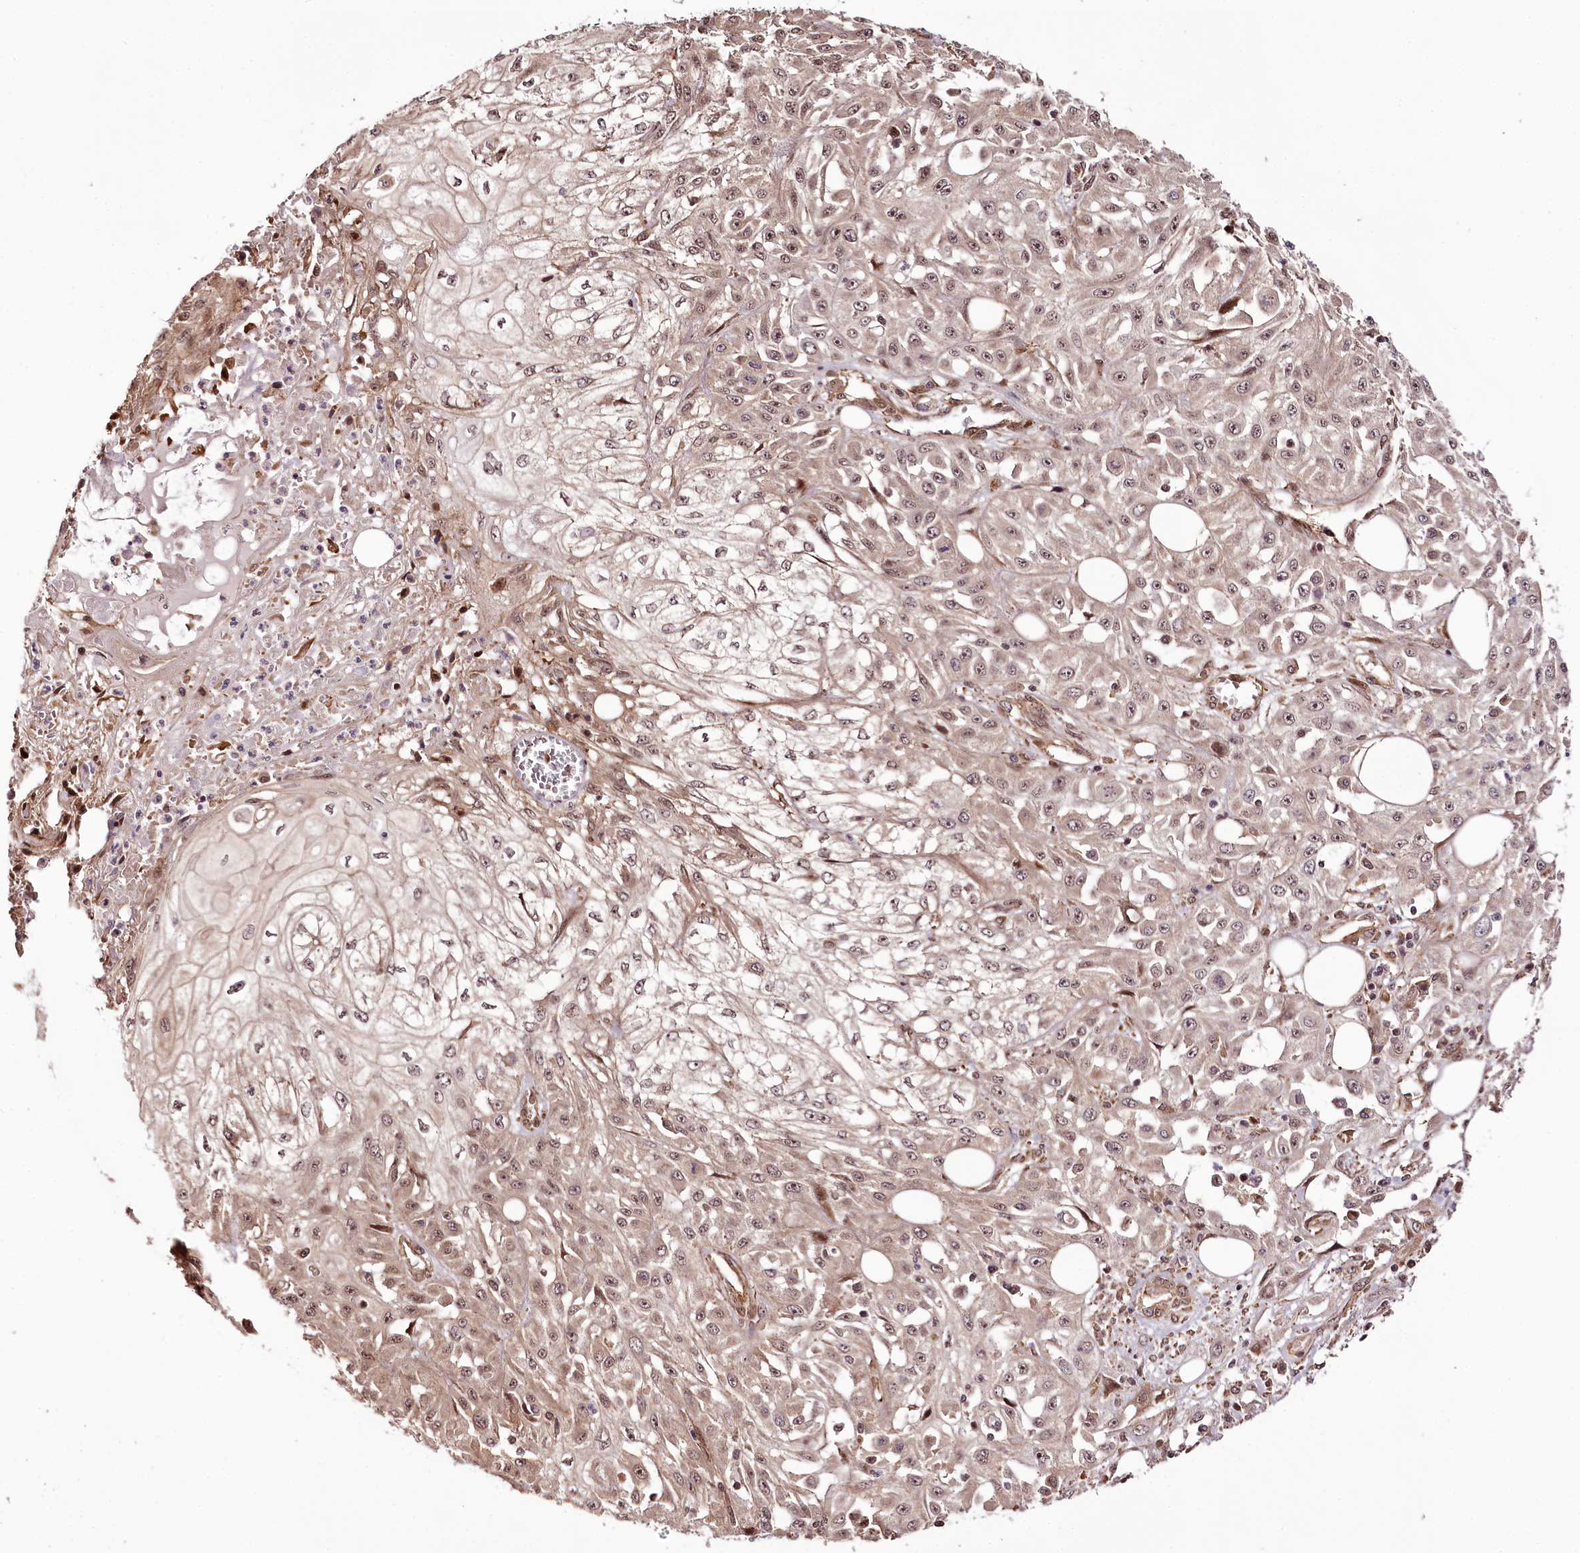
{"staining": {"intensity": "moderate", "quantity": "25%-75%", "location": "cytoplasmic/membranous,nuclear"}, "tissue": "skin cancer", "cell_type": "Tumor cells", "image_type": "cancer", "snomed": [{"axis": "morphology", "description": "Squamous cell carcinoma, NOS"}, {"axis": "morphology", "description": "Squamous cell carcinoma, metastatic, NOS"}, {"axis": "topography", "description": "Skin"}, {"axis": "topography", "description": "Lymph node"}], "caption": "A histopathology image of human squamous cell carcinoma (skin) stained for a protein shows moderate cytoplasmic/membranous and nuclear brown staining in tumor cells.", "gene": "TTC33", "patient": {"sex": "male", "age": 75}}